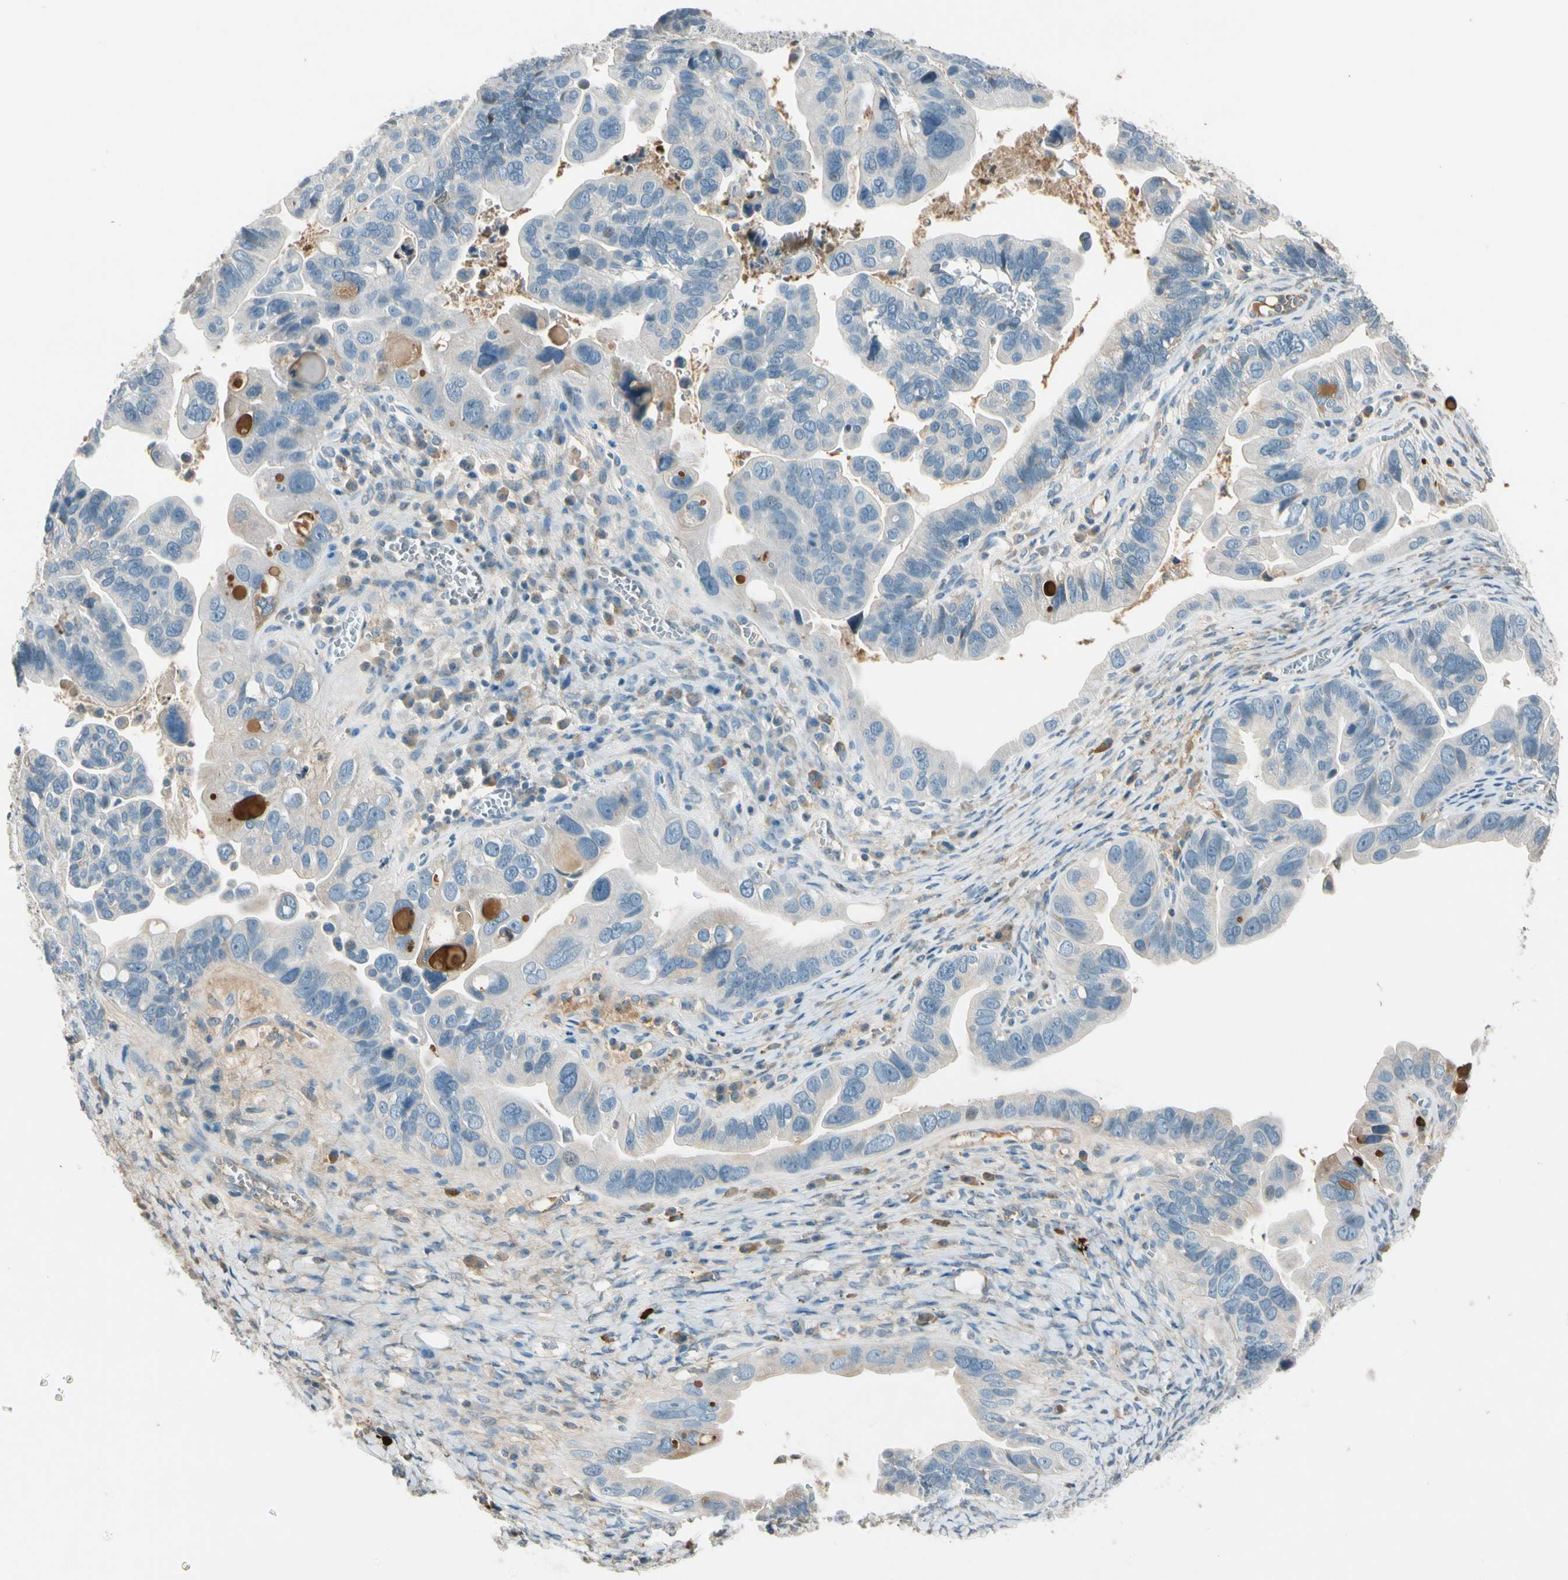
{"staining": {"intensity": "negative", "quantity": "none", "location": "none"}, "tissue": "ovarian cancer", "cell_type": "Tumor cells", "image_type": "cancer", "snomed": [{"axis": "morphology", "description": "Cystadenocarcinoma, serous, NOS"}, {"axis": "topography", "description": "Ovary"}], "caption": "High power microscopy image of an immunohistochemistry image of ovarian cancer (serous cystadenocarcinoma), revealing no significant staining in tumor cells.", "gene": "PDPN", "patient": {"sex": "female", "age": 56}}